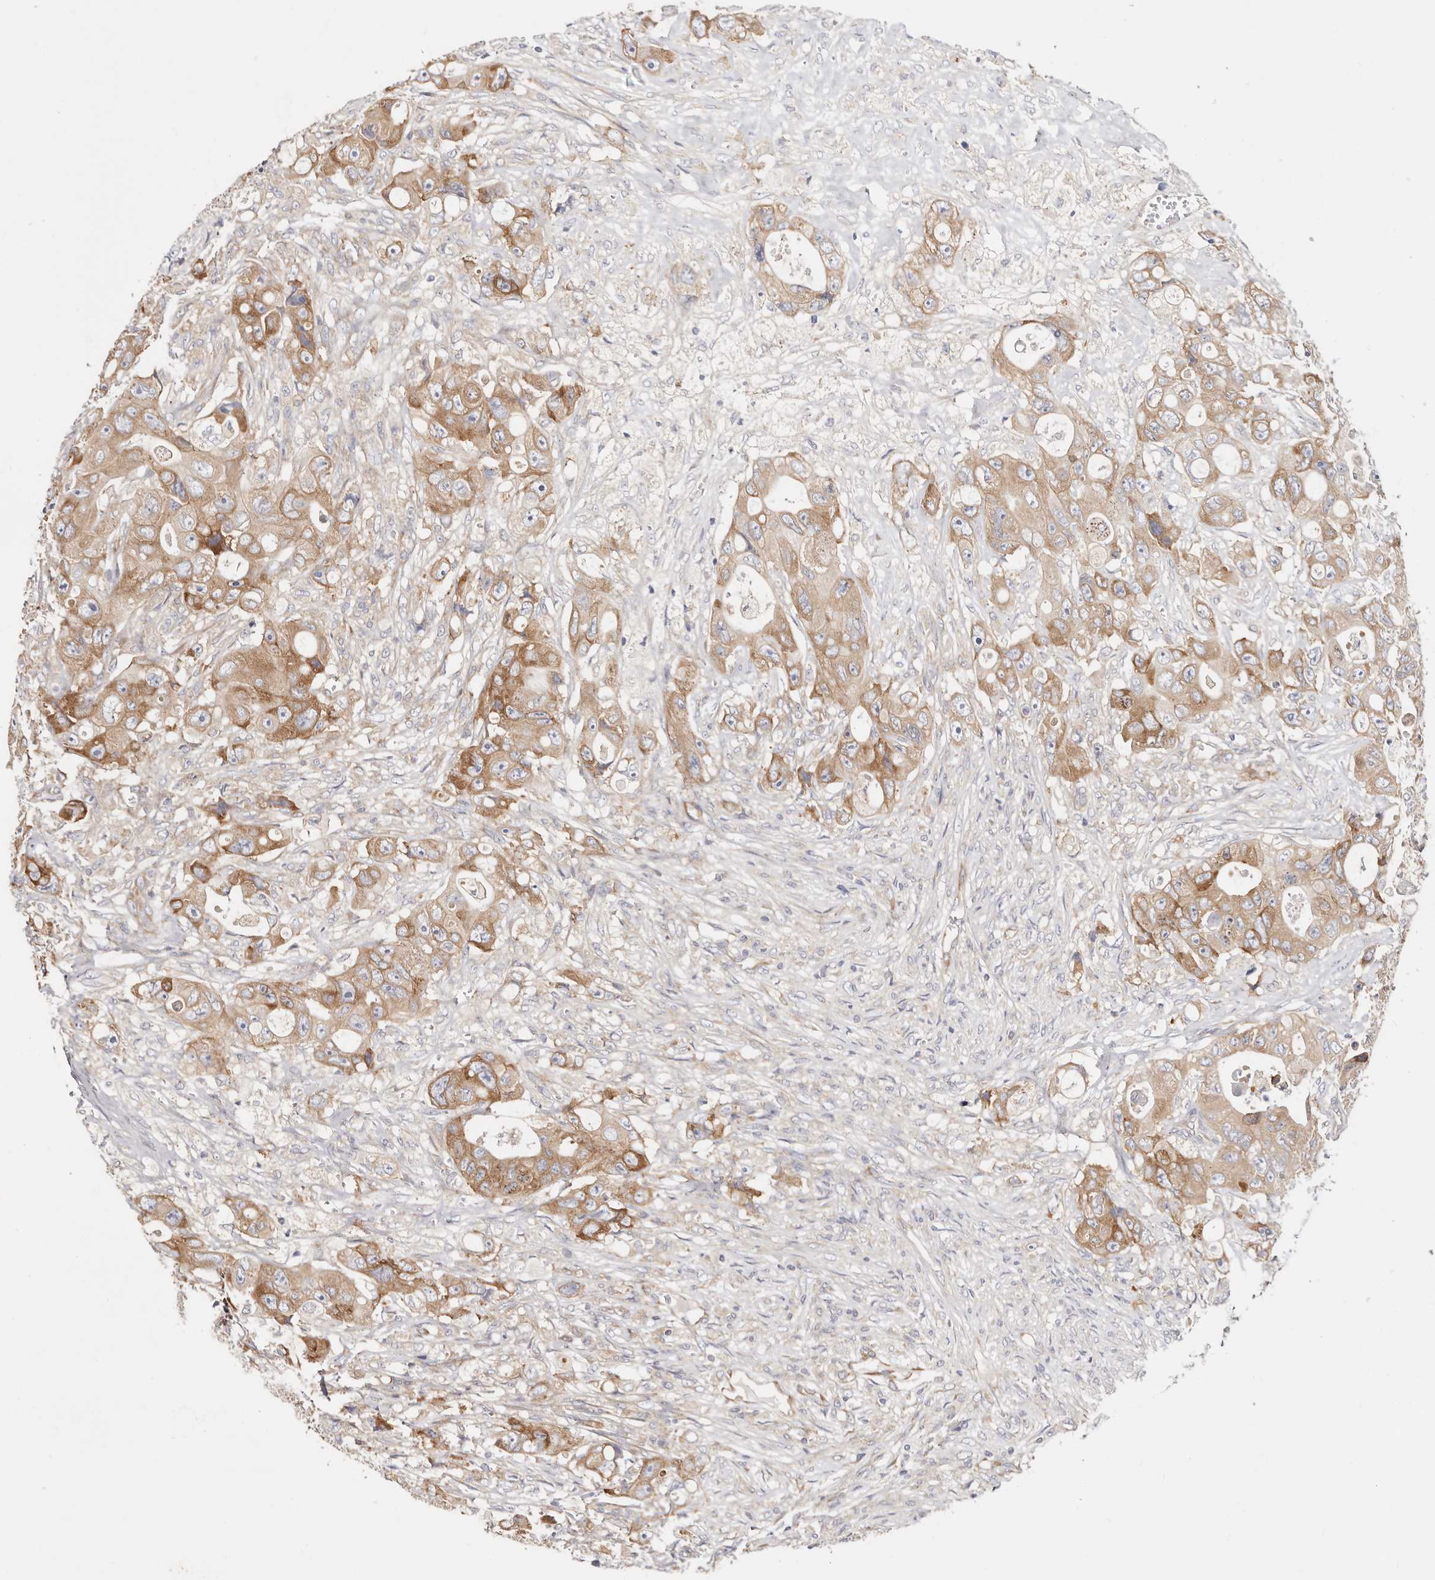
{"staining": {"intensity": "moderate", "quantity": ">75%", "location": "cytoplasmic/membranous"}, "tissue": "colorectal cancer", "cell_type": "Tumor cells", "image_type": "cancer", "snomed": [{"axis": "morphology", "description": "Adenocarcinoma, NOS"}, {"axis": "topography", "description": "Colon"}], "caption": "Colorectal cancer (adenocarcinoma) stained with immunohistochemistry (IHC) displays moderate cytoplasmic/membranous staining in approximately >75% of tumor cells.", "gene": "GNA13", "patient": {"sex": "female", "age": 46}}